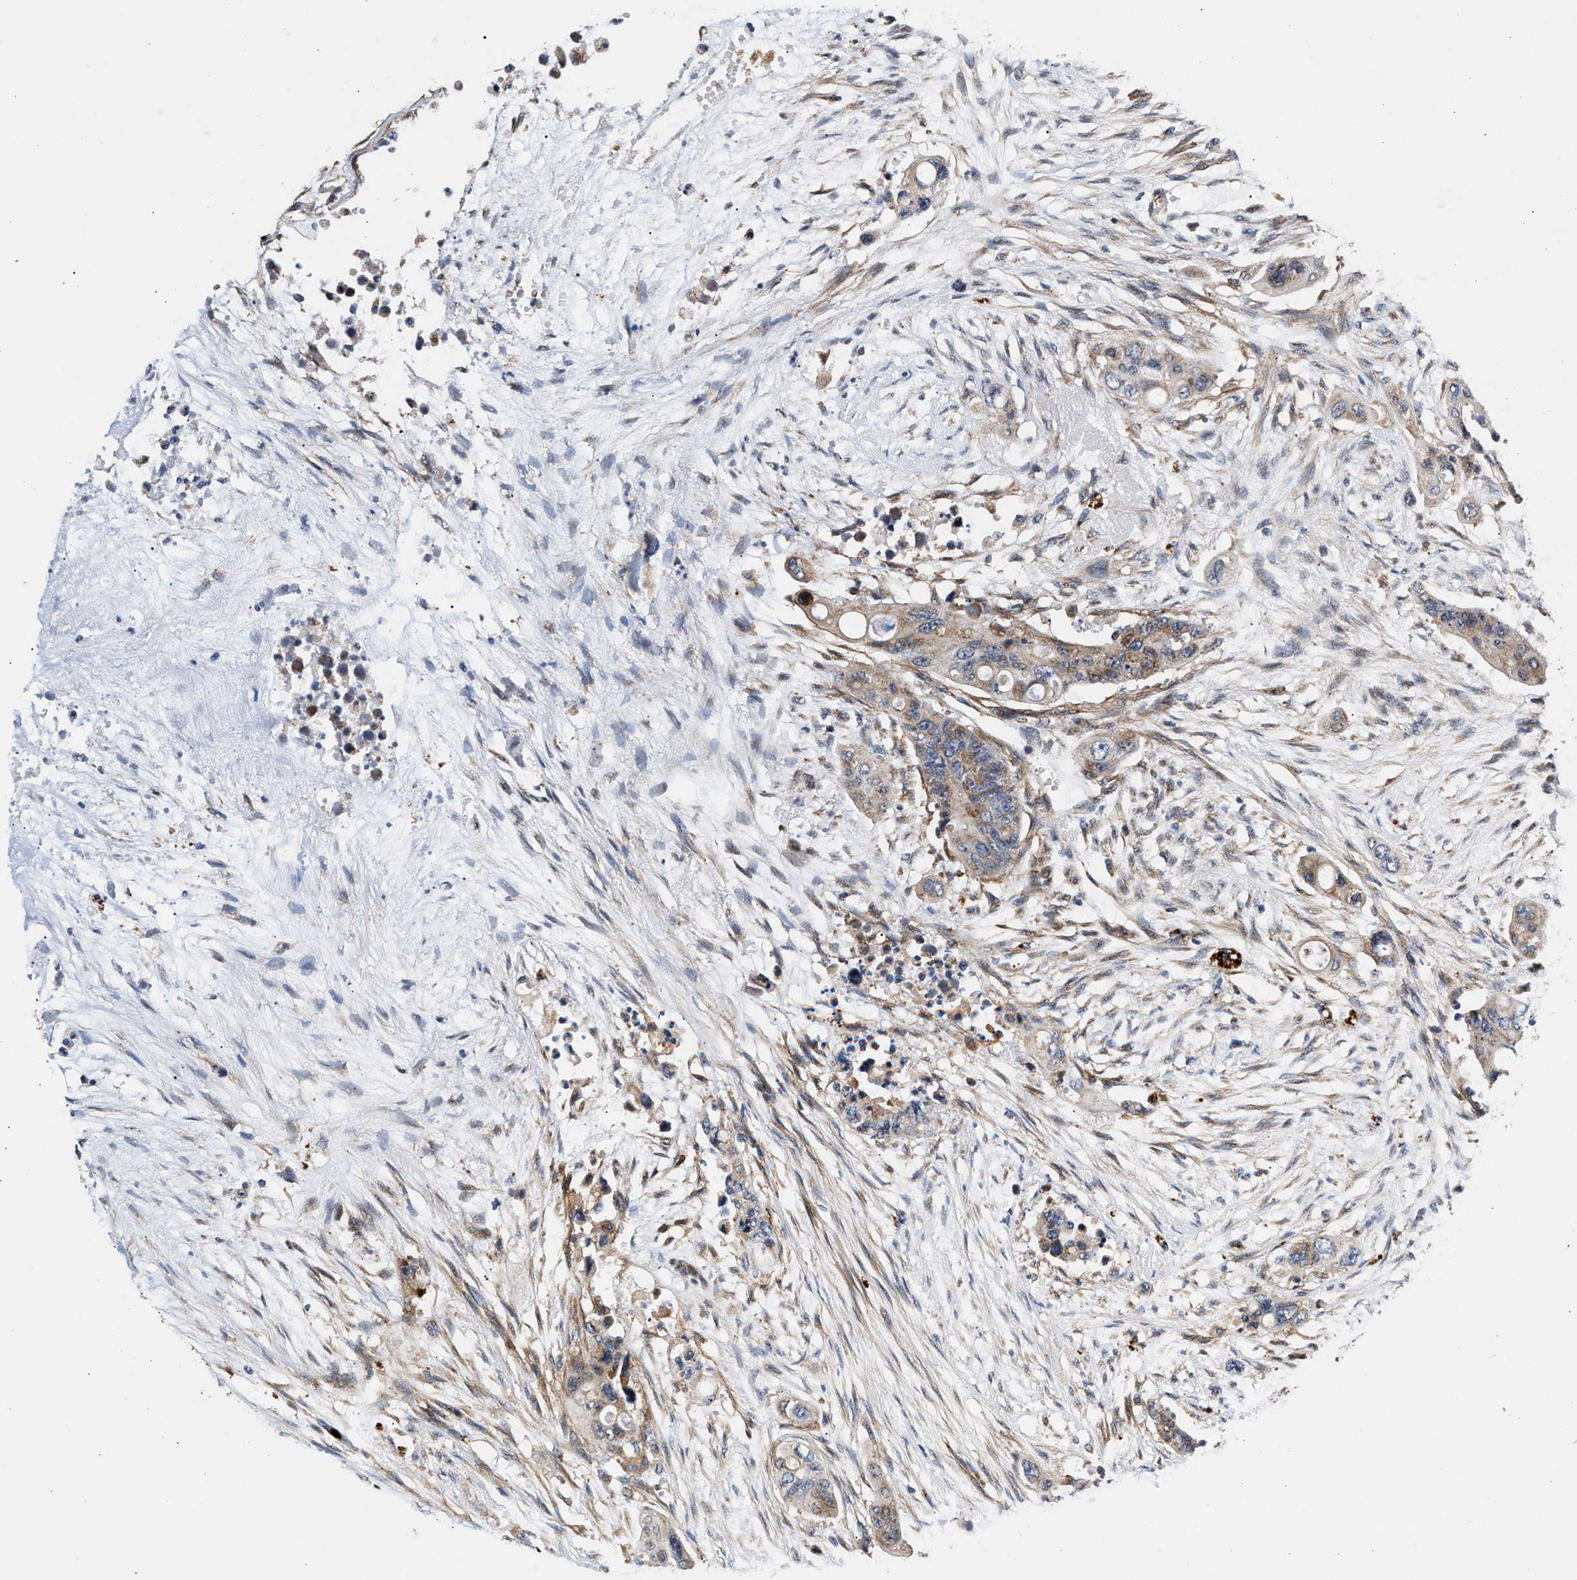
{"staining": {"intensity": "weak", "quantity": "25%-75%", "location": "cytoplasmic/membranous"}, "tissue": "colorectal cancer", "cell_type": "Tumor cells", "image_type": "cancer", "snomed": [{"axis": "morphology", "description": "Adenocarcinoma, NOS"}, {"axis": "topography", "description": "Colon"}], "caption": "Immunohistochemical staining of adenocarcinoma (colorectal) reveals low levels of weak cytoplasmic/membranous protein positivity in about 25%-75% of tumor cells.", "gene": "SGK1", "patient": {"sex": "female", "age": 57}}